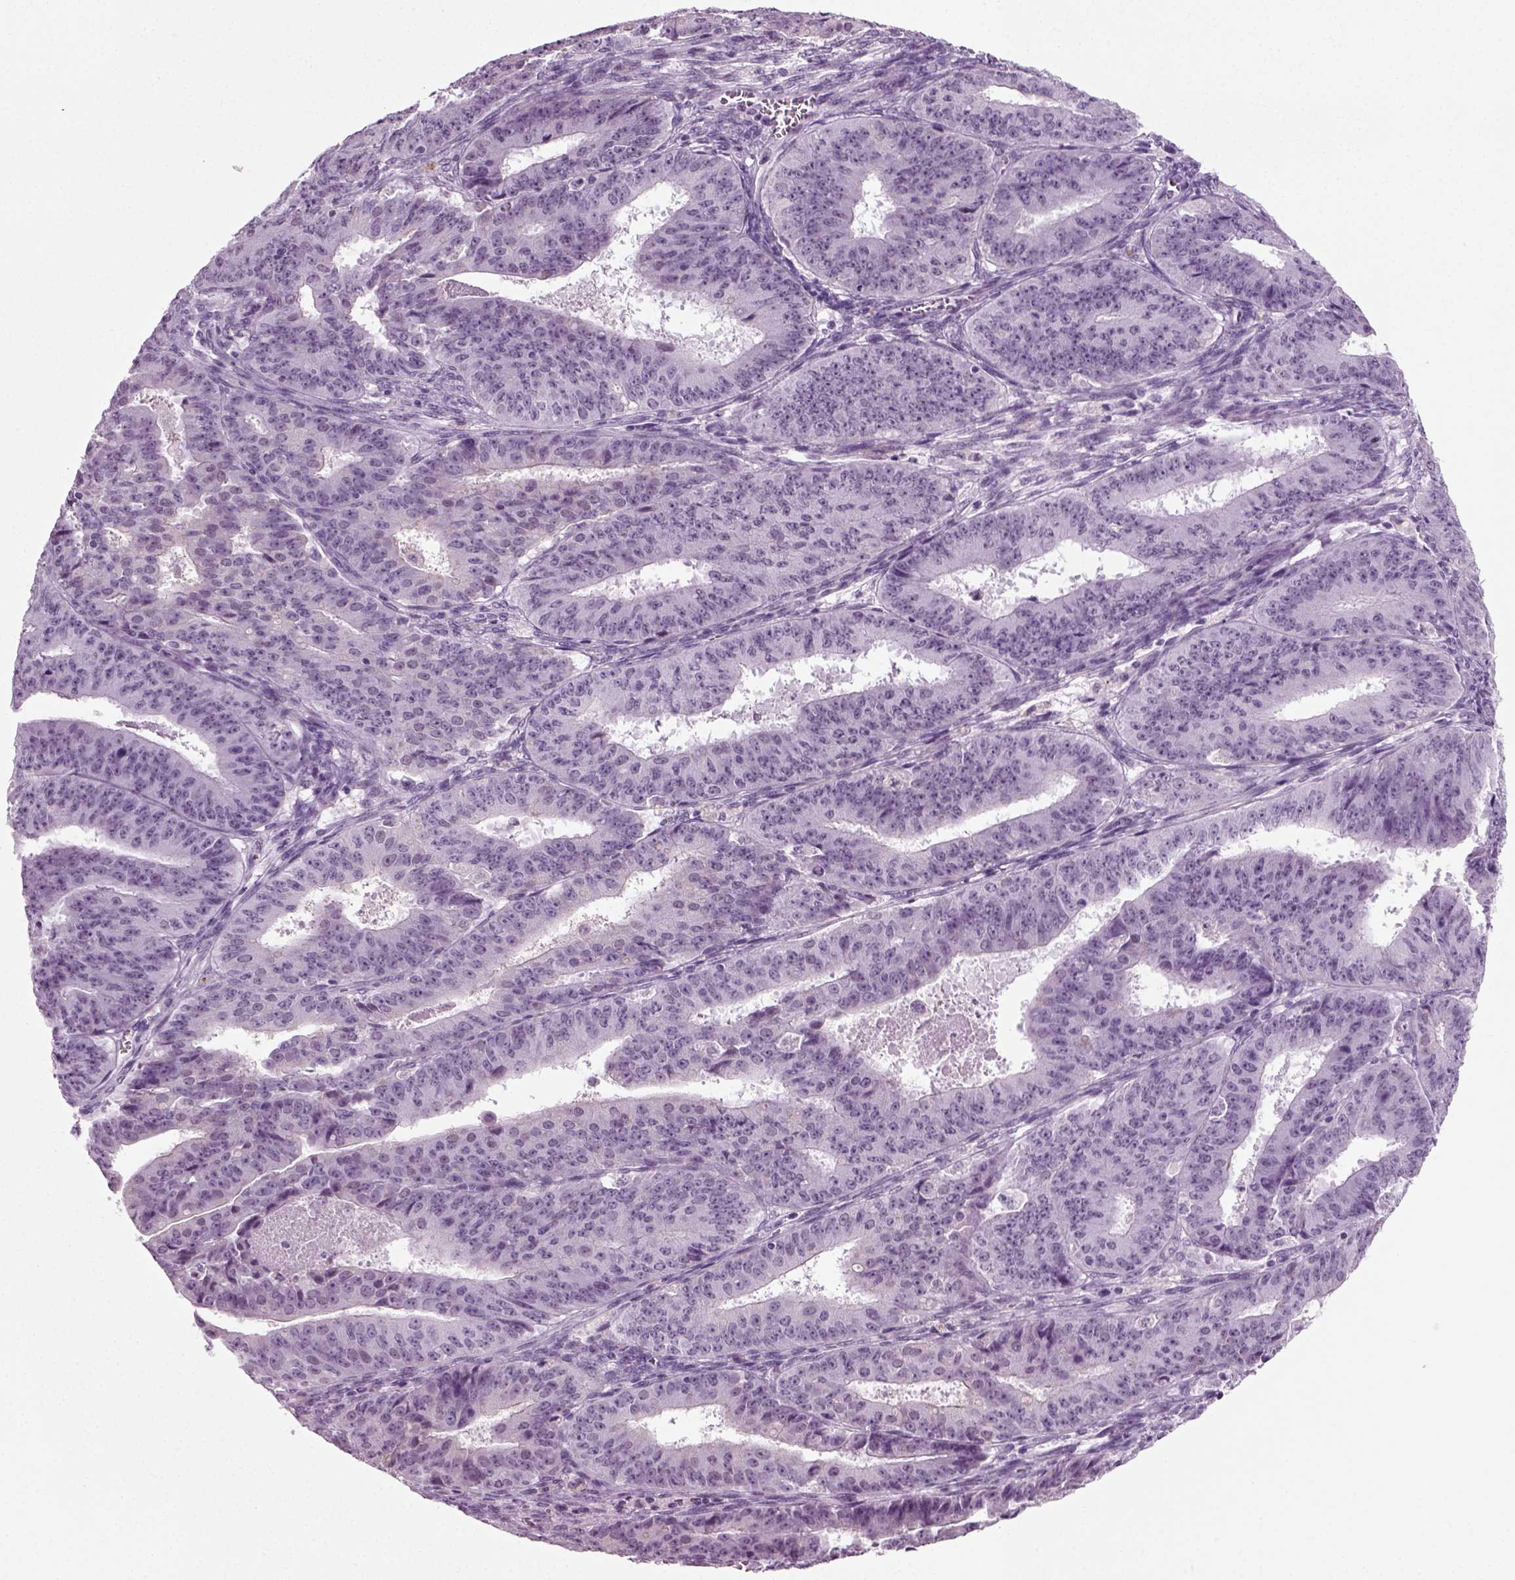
{"staining": {"intensity": "negative", "quantity": "none", "location": "none"}, "tissue": "ovarian cancer", "cell_type": "Tumor cells", "image_type": "cancer", "snomed": [{"axis": "morphology", "description": "Carcinoma, endometroid"}, {"axis": "topography", "description": "Ovary"}], "caption": "DAB (3,3'-diaminobenzidine) immunohistochemical staining of endometroid carcinoma (ovarian) reveals no significant staining in tumor cells.", "gene": "ZC2HC1C", "patient": {"sex": "female", "age": 42}}